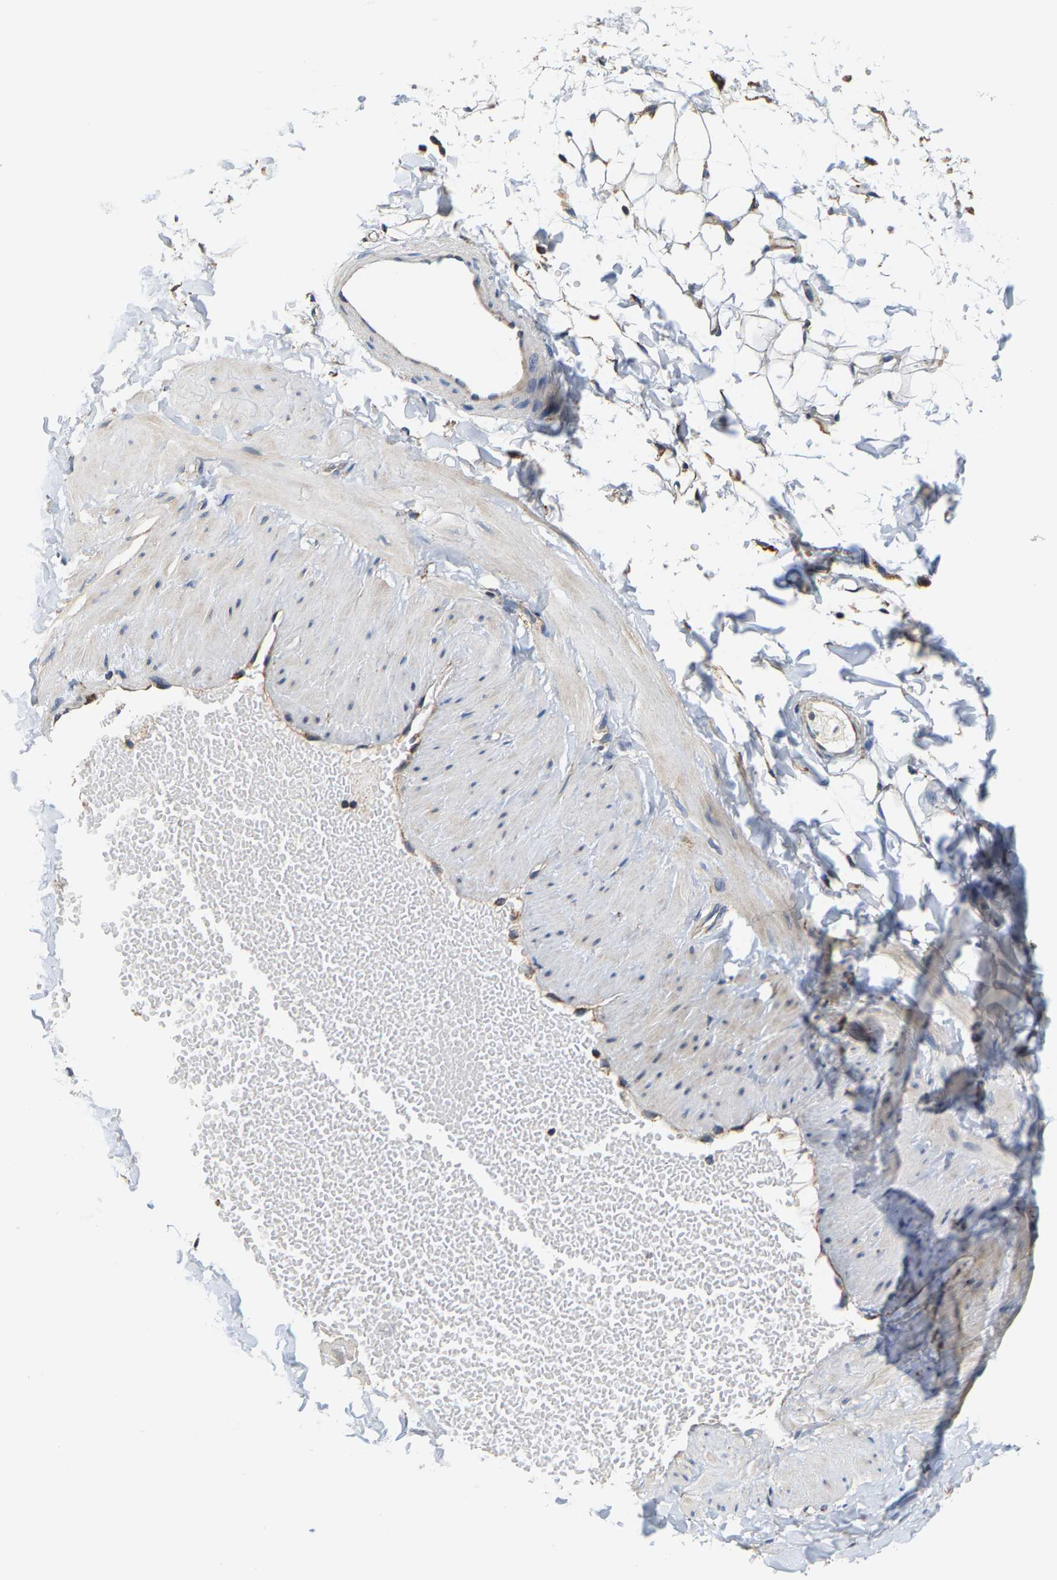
{"staining": {"intensity": "moderate", "quantity": "<25%", "location": "cytoplasmic/membranous"}, "tissue": "adipose tissue", "cell_type": "Adipocytes", "image_type": "normal", "snomed": [{"axis": "morphology", "description": "Normal tissue, NOS"}, {"axis": "topography", "description": "Adipose tissue"}, {"axis": "topography", "description": "Vascular tissue"}, {"axis": "topography", "description": "Peripheral nerve tissue"}], "caption": "Adipose tissue stained with a brown dye shows moderate cytoplasmic/membranous positive expression in approximately <25% of adipocytes.", "gene": "SHMT2", "patient": {"sex": "male", "age": 25}}